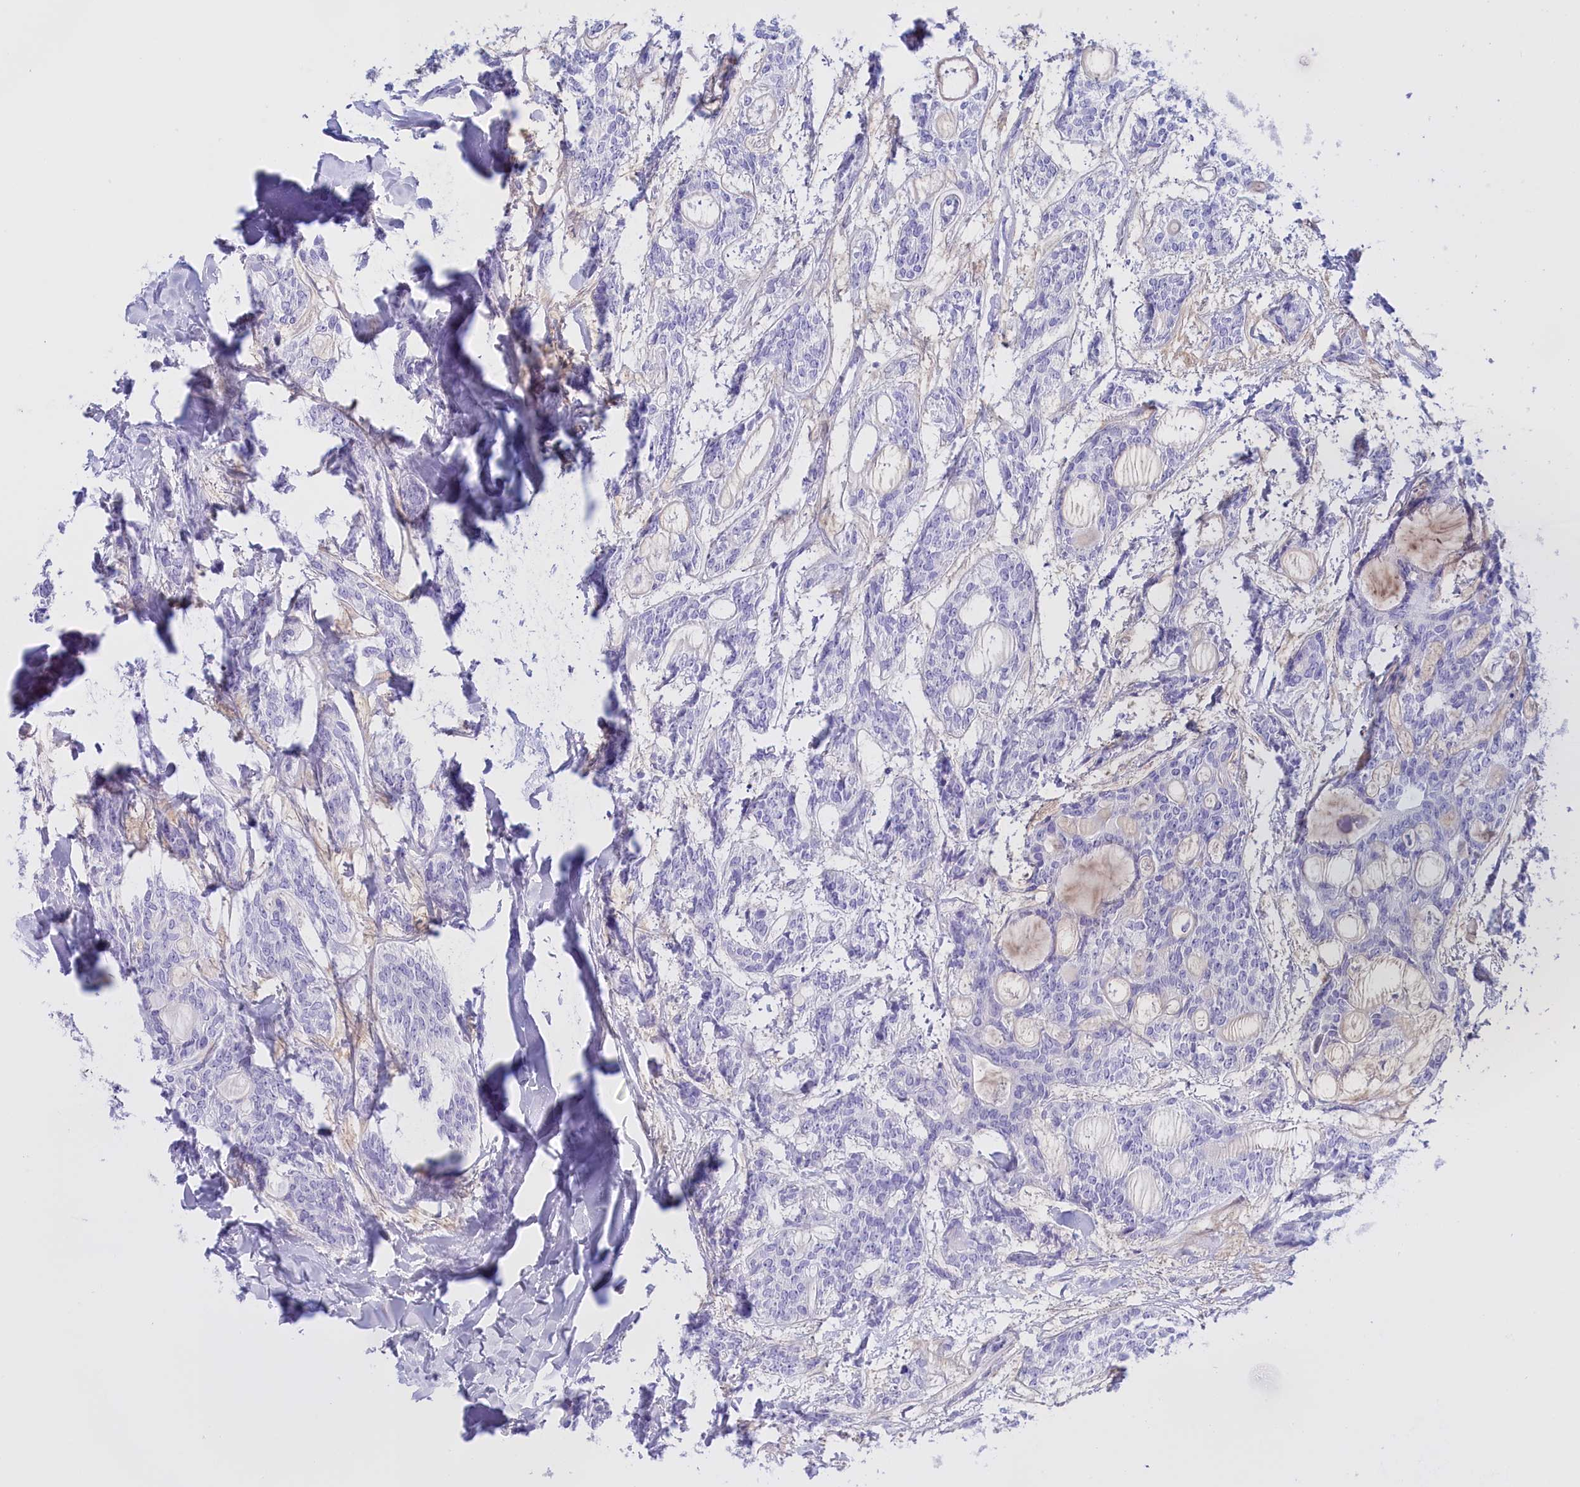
{"staining": {"intensity": "negative", "quantity": "none", "location": "none"}, "tissue": "head and neck cancer", "cell_type": "Tumor cells", "image_type": "cancer", "snomed": [{"axis": "morphology", "description": "Adenocarcinoma, NOS"}, {"axis": "topography", "description": "Head-Neck"}], "caption": "Tumor cells are negative for brown protein staining in adenocarcinoma (head and neck).", "gene": "PROK2", "patient": {"sex": "male", "age": 66}}